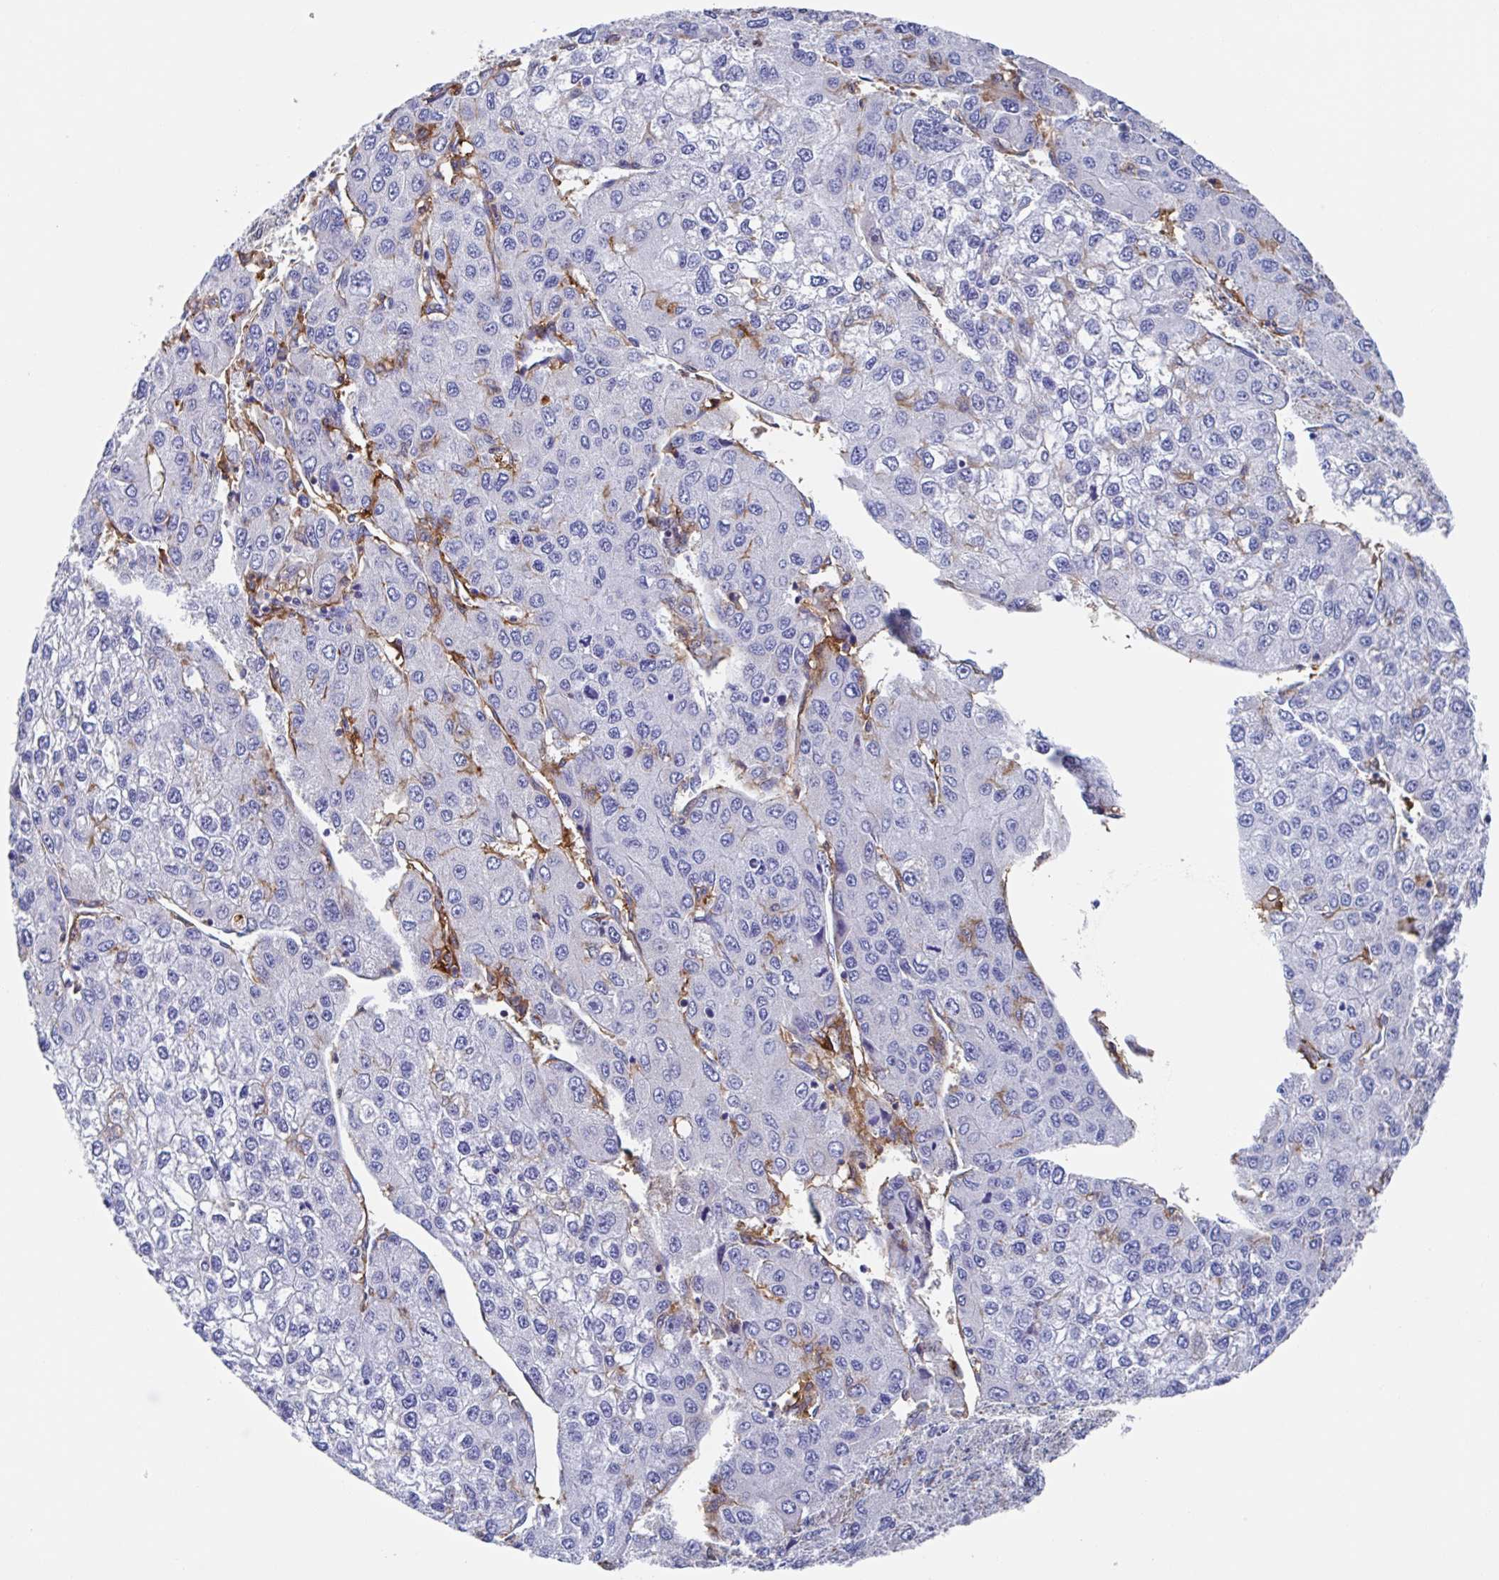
{"staining": {"intensity": "negative", "quantity": "none", "location": "none"}, "tissue": "liver cancer", "cell_type": "Tumor cells", "image_type": "cancer", "snomed": [{"axis": "morphology", "description": "Carcinoma, Hepatocellular, NOS"}, {"axis": "topography", "description": "Liver"}], "caption": "Immunohistochemistry photomicrograph of liver cancer (hepatocellular carcinoma) stained for a protein (brown), which exhibits no positivity in tumor cells.", "gene": "FCGR3A", "patient": {"sex": "female", "age": 66}}